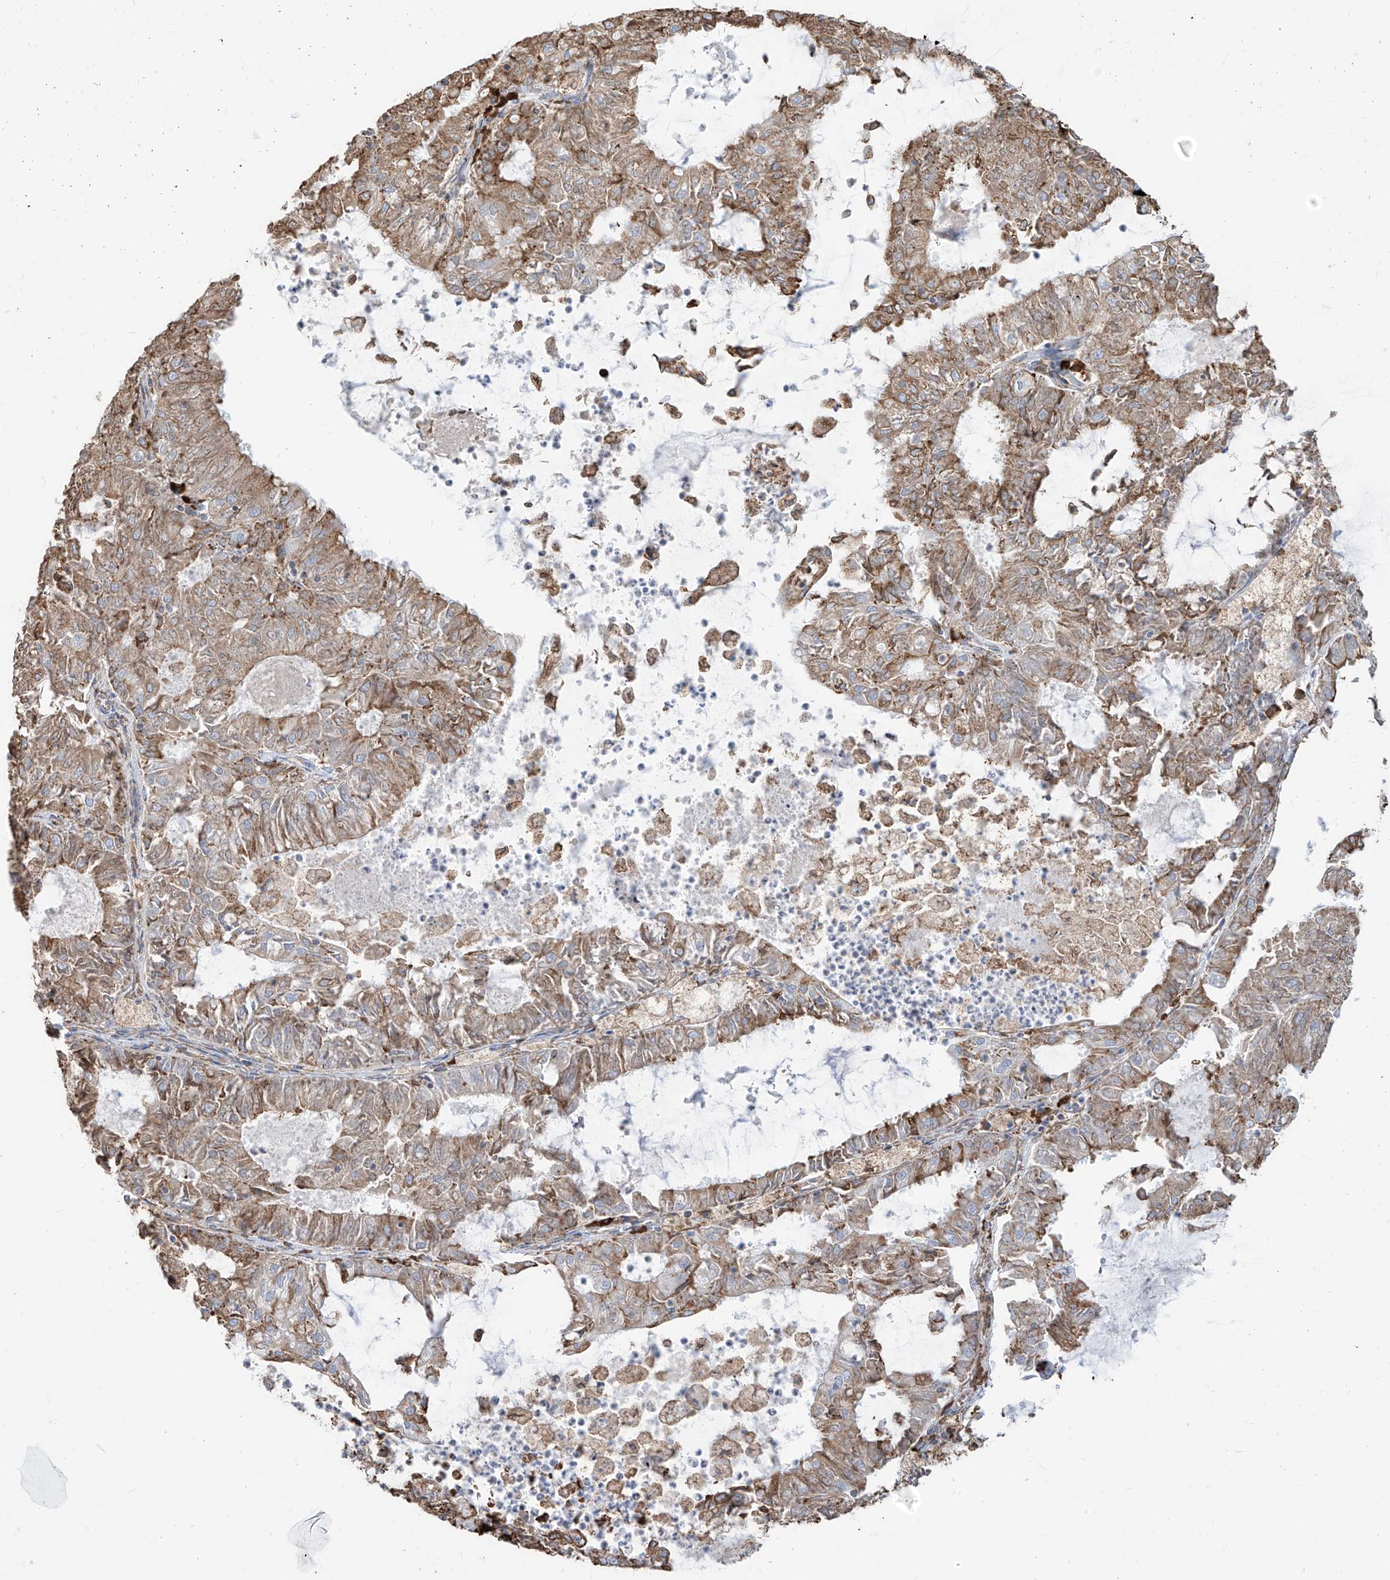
{"staining": {"intensity": "moderate", "quantity": ">75%", "location": "cytoplasmic/membranous"}, "tissue": "endometrial cancer", "cell_type": "Tumor cells", "image_type": "cancer", "snomed": [{"axis": "morphology", "description": "Adenocarcinoma, NOS"}, {"axis": "topography", "description": "Endometrium"}], "caption": "Adenocarcinoma (endometrial) tissue reveals moderate cytoplasmic/membranous expression in about >75% of tumor cells", "gene": "PDIA6", "patient": {"sex": "female", "age": 57}}